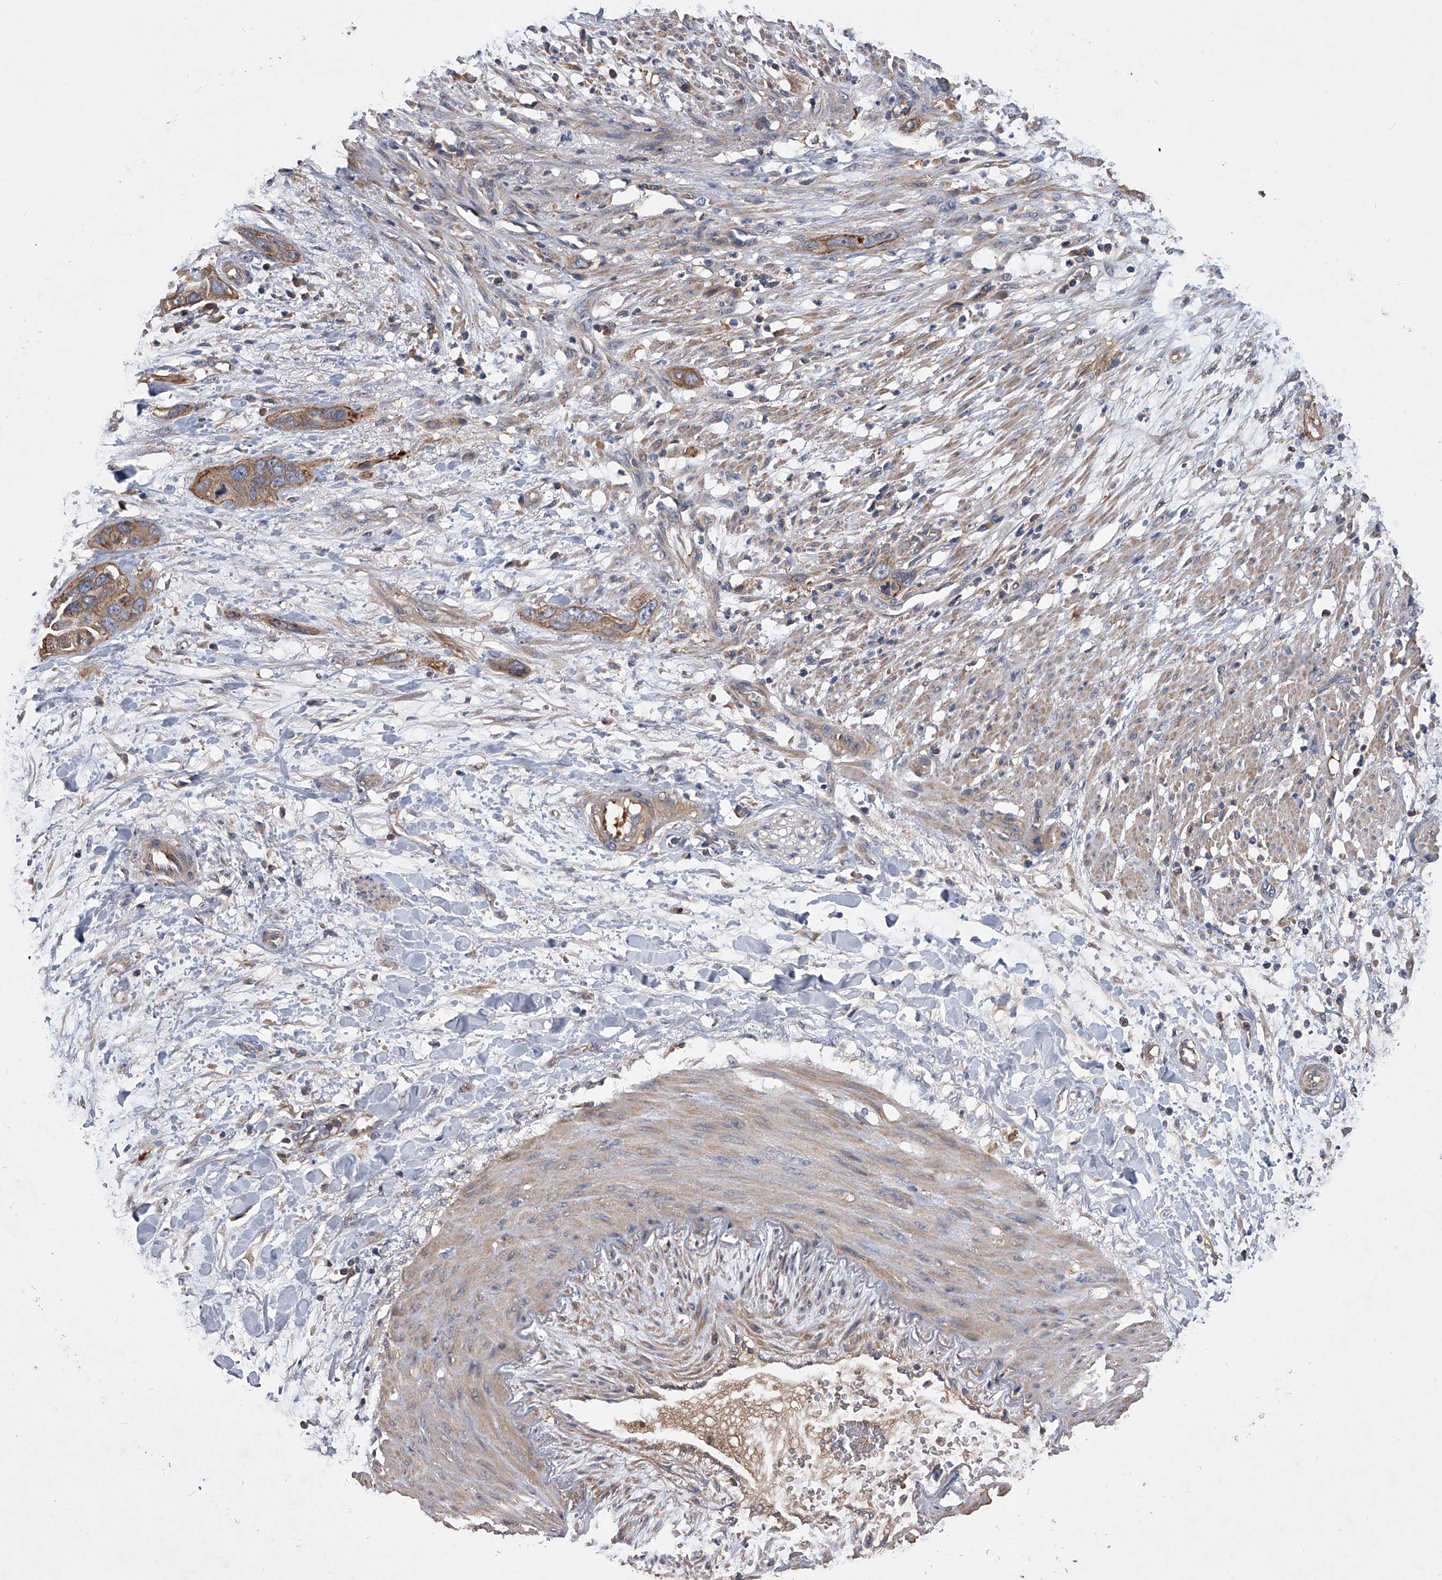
{"staining": {"intensity": "moderate", "quantity": ">75%", "location": "cytoplasmic/membranous"}, "tissue": "pancreatic cancer", "cell_type": "Tumor cells", "image_type": "cancer", "snomed": [{"axis": "morphology", "description": "Adenocarcinoma, NOS"}, {"axis": "topography", "description": "Pancreas"}], "caption": "IHC of human adenocarcinoma (pancreatic) demonstrates medium levels of moderate cytoplasmic/membranous expression in approximately >75% of tumor cells. The staining was performed using DAB, with brown indicating positive protein expression. Nuclei are stained blue with hematoxylin.", "gene": "CUL7", "patient": {"sex": "female", "age": 60}}